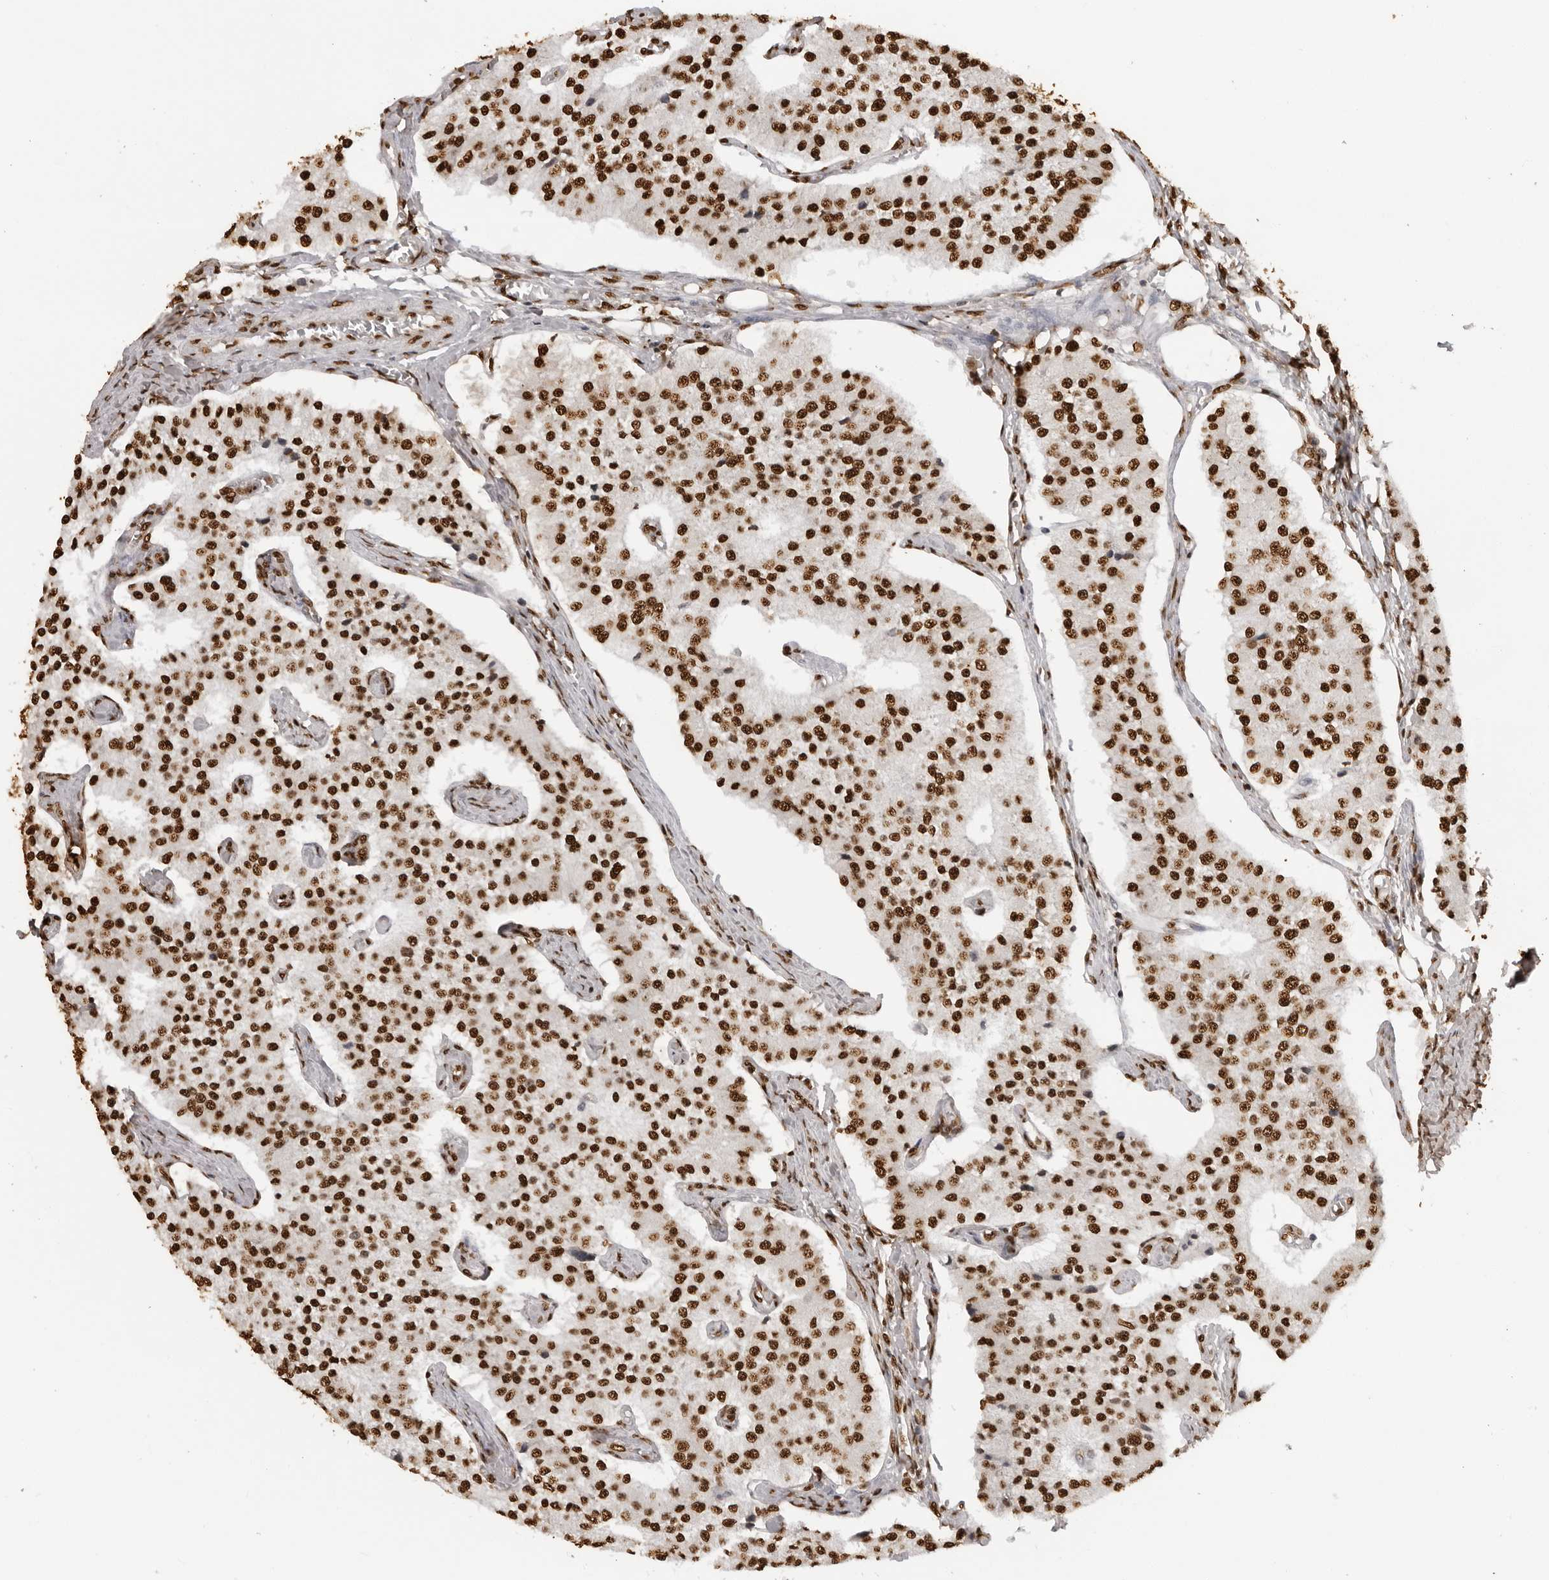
{"staining": {"intensity": "strong", "quantity": ">75%", "location": "nuclear"}, "tissue": "carcinoid", "cell_type": "Tumor cells", "image_type": "cancer", "snomed": [{"axis": "morphology", "description": "Carcinoid, malignant, NOS"}, {"axis": "topography", "description": "Colon"}], "caption": "A high-resolution photomicrograph shows immunohistochemistry staining of carcinoid, which demonstrates strong nuclear expression in approximately >75% of tumor cells. (IHC, brightfield microscopy, high magnification).", "gene": "ZFP91", "patient": {"sex": "female", "age": 52}}